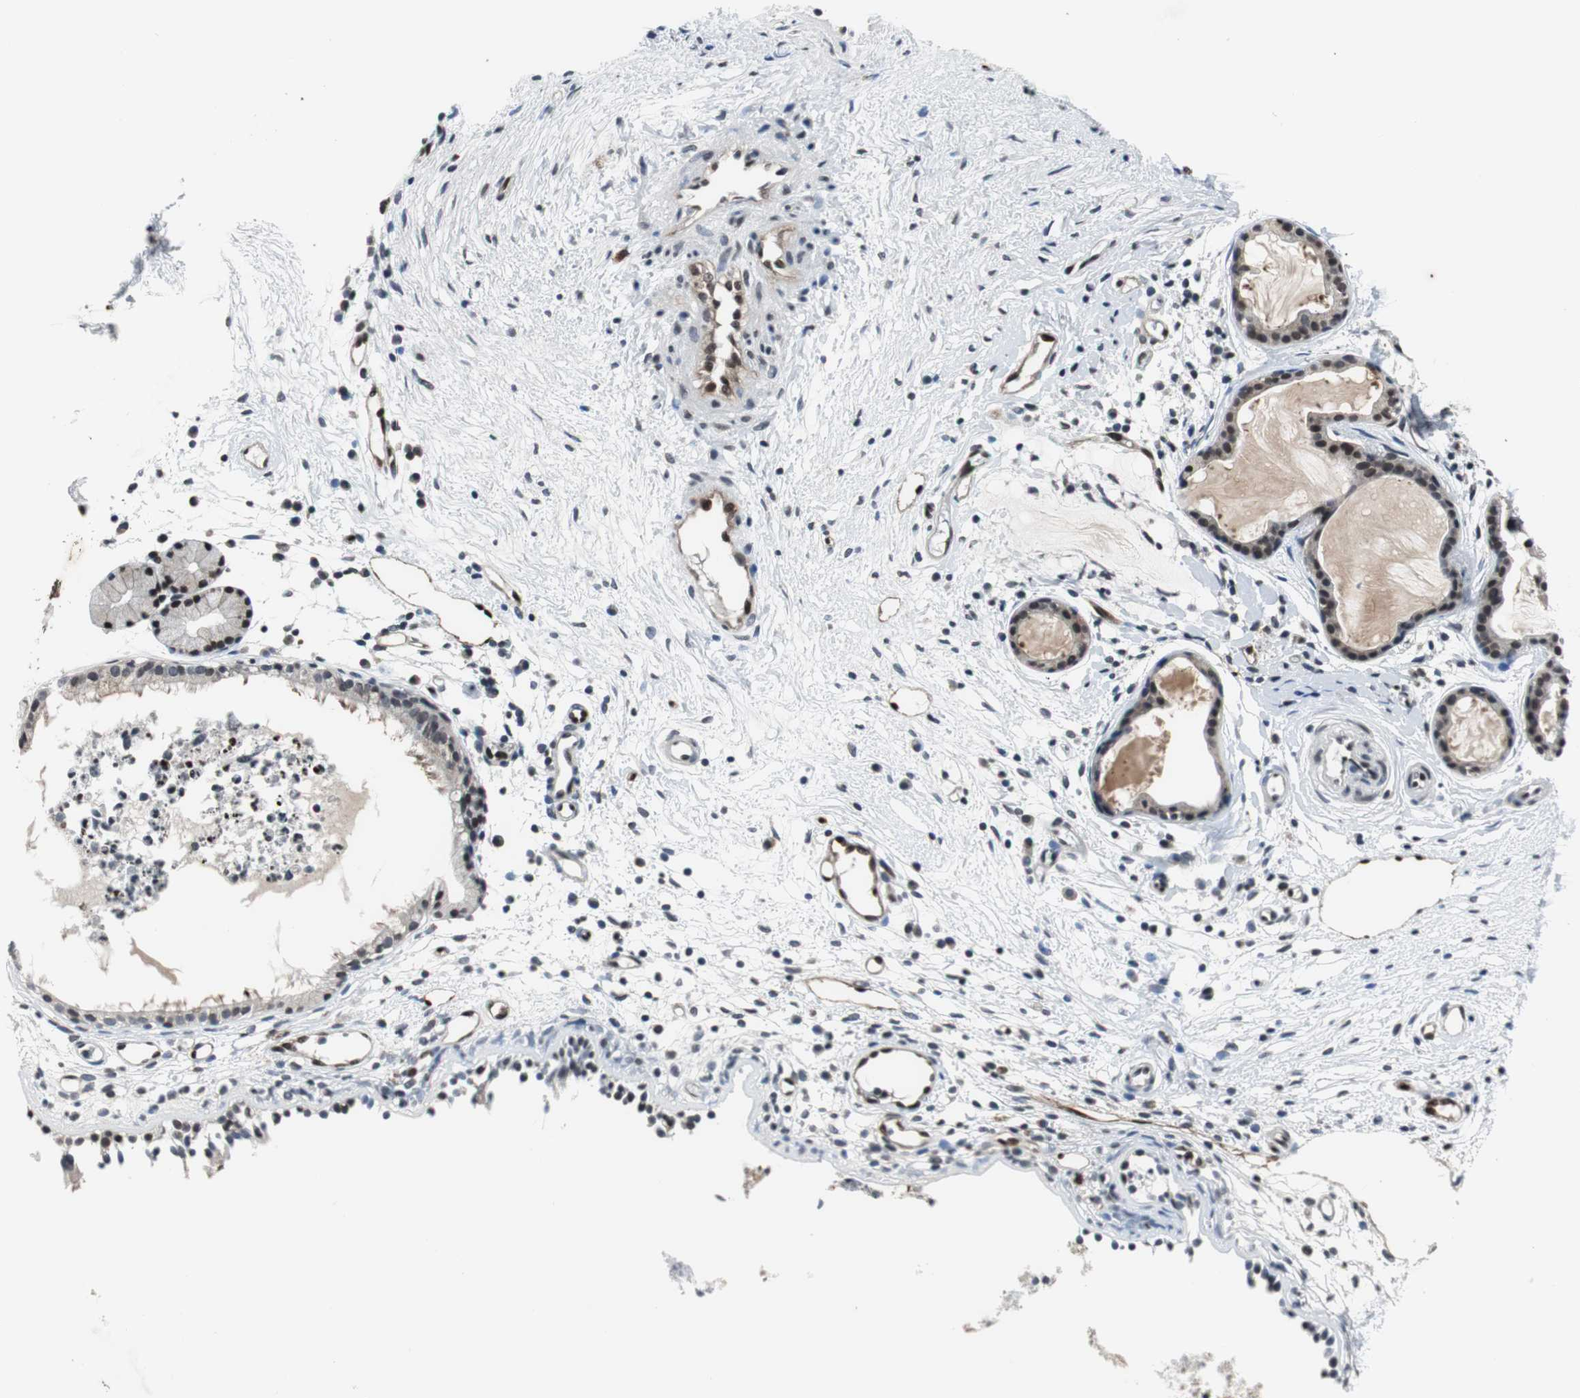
{"staining": {"intensity": "moderate", "quantity": "25%-75%", "location": "cytoplasmic/membranous,nuclear"}, "tissue": "nasopharynx", "cell_type": "Respiratory epithelial cells", "image_type": "normal", "snomed": [{"axis": "morphology", "description": "Normal tissue, NOS"}, {"axis": "topography", "description": "Nasopharynx"}], "caption": "A histopathology image showing moderate cytoplasmic/membranous,nuclear expression in approximately 25%-75% of respiratory epithelial cells in benign nasopharynx, as visualized by brown immunohistochemical staining.", "gene": "SMAD1", "patient": {"sex": "male", "age": 21}}